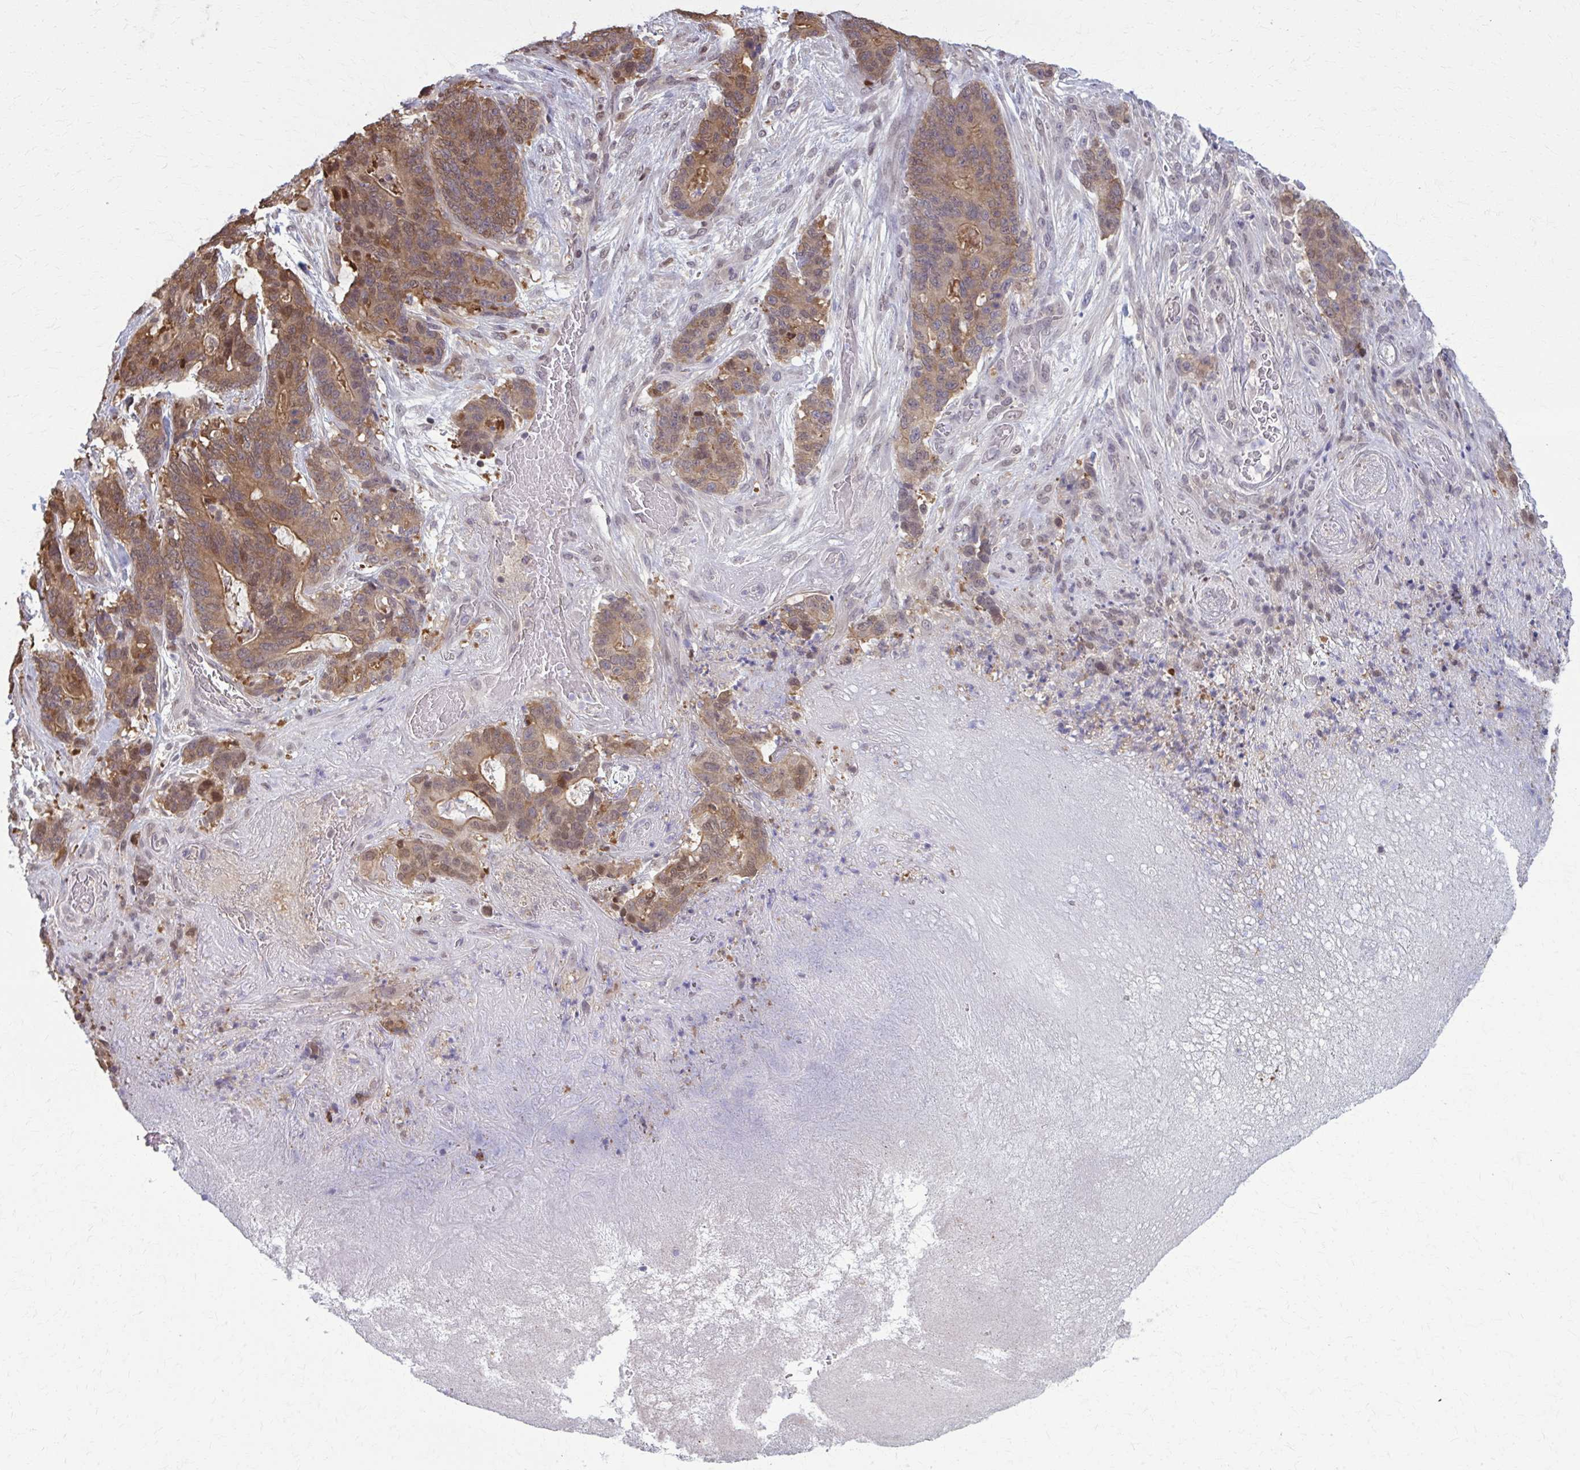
{"staining": {"intensity": "moderate", "quantity": ">75%", "location": "cytoplasmic/membranous"}, "tissue": "stomach cancer", "cell_type": "Tumor cells", "image_type": "cancer", "snomed": [{"axis": "morphology", "description": "Normal tissue, NOS"}, {"axis": "morphology", "description": "Adenocarcinoma, NOS"}, {"axis": "topography", "description": "Stomach"}], "caption": "Immunohistochemistry photomicrograph of neoplastic tissue: stomach adenocarcinoma stained using immunohistochemistry shows medium levels of moderate protein expression localized specifically in the cytoplasmic/membranous of tumor cells, appearing as a cytoplasmic/membranous brown color.", "gene": "MDH1", "patient": {"sex": "female", "age": 64}}